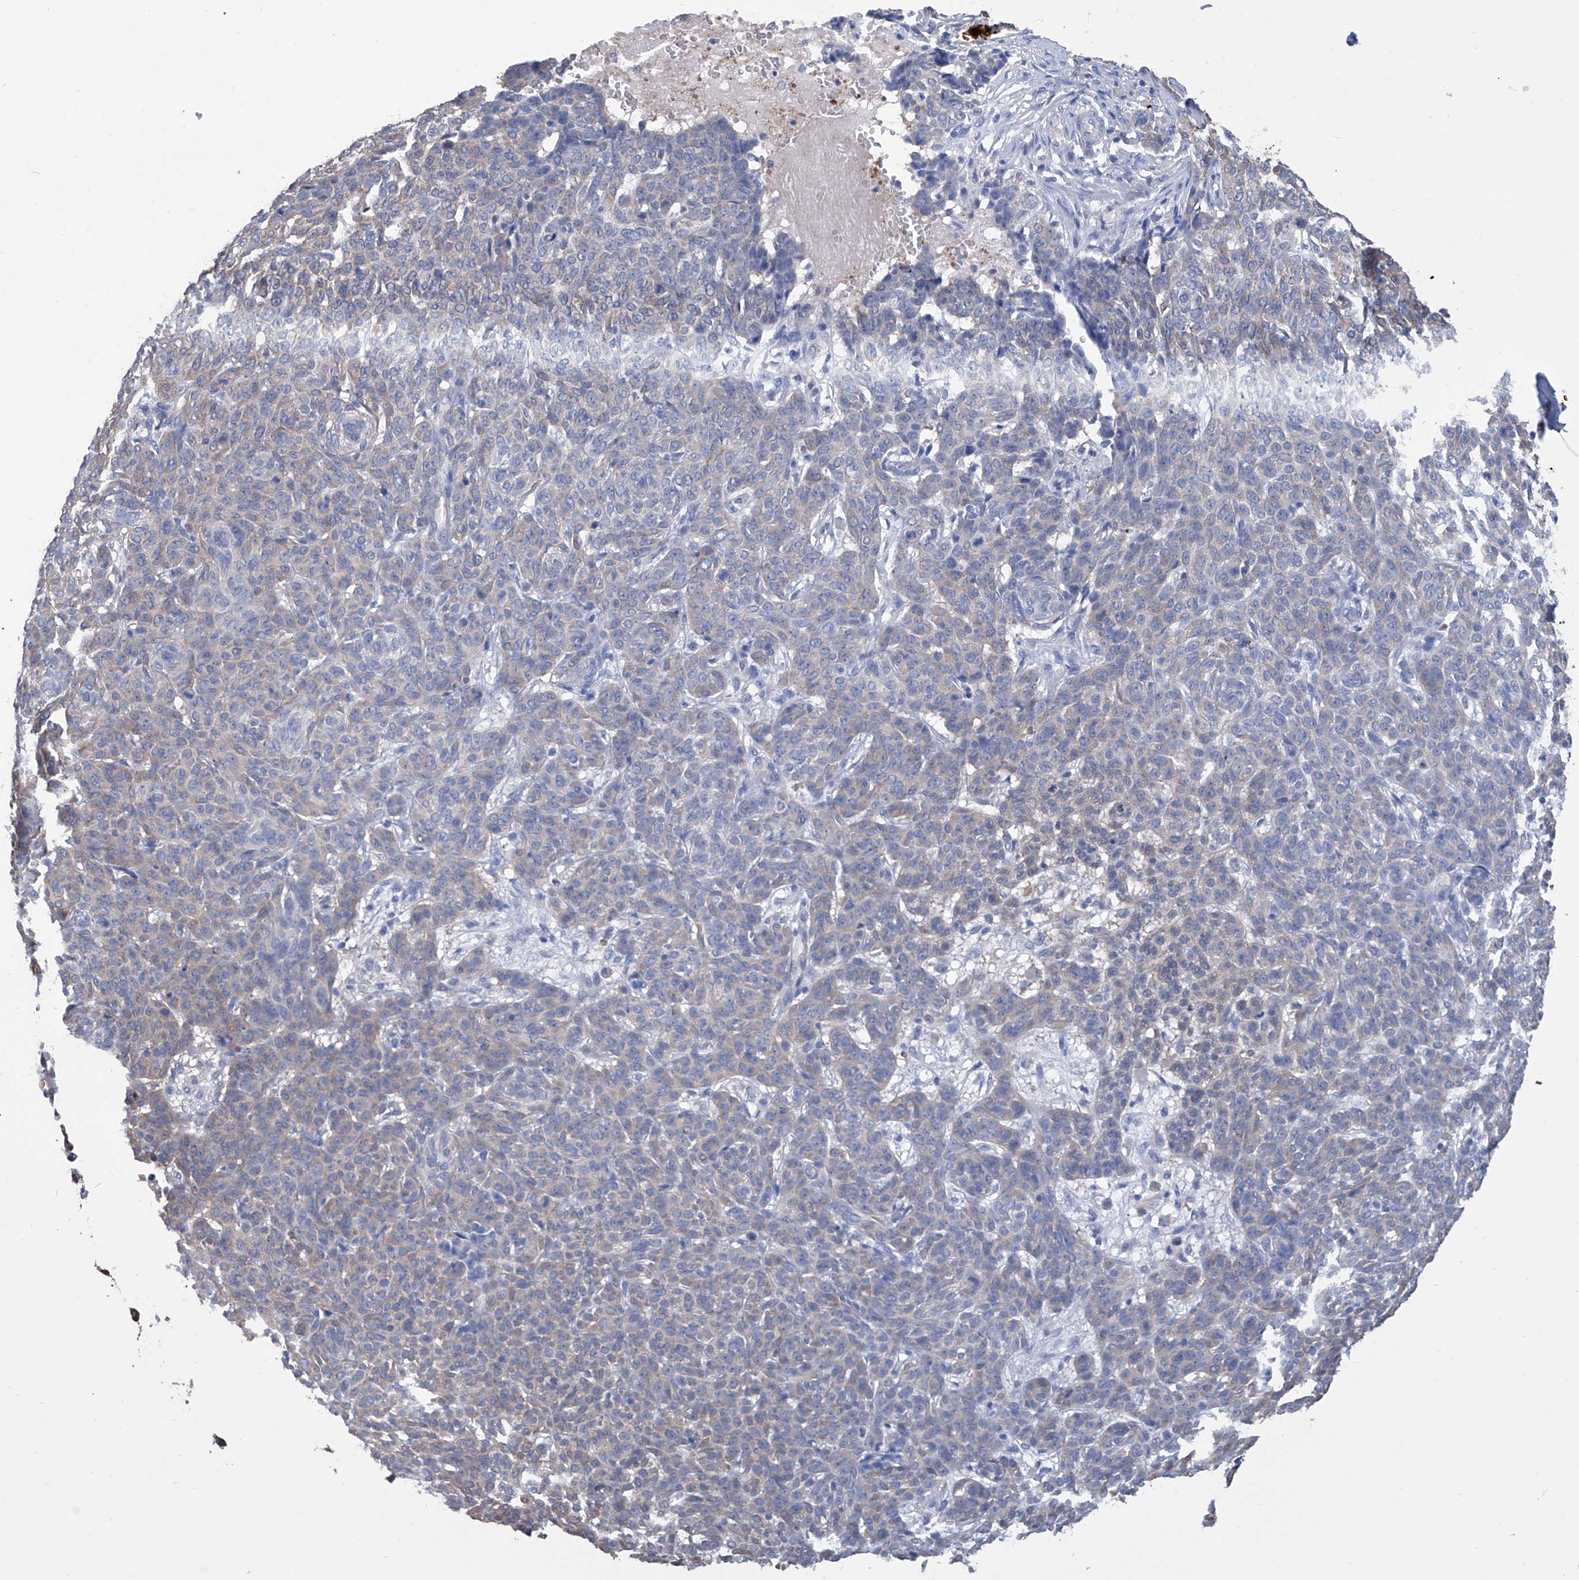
{"staining": {"intensity": "weak", "quantity": "25%-75%", "location": "cytoplasmic/membranous"}, "tissue": "skin cancer", "cell_type": "Tumor cells", "image_type": "cancer", "snomed": [{"axis": "morphology", "description": "Basal cell carcinoma"}, {"axis": "topography", "description": "Skin"}], "caption": "Protein expression analysis of human basal cell carcinoma (skin) reveals weak cytoplasmic/membranous expression in approximately 25%-75% of tumor cells.", "gene": "SMS", "patient": {"sex": "male", "age": 85}}